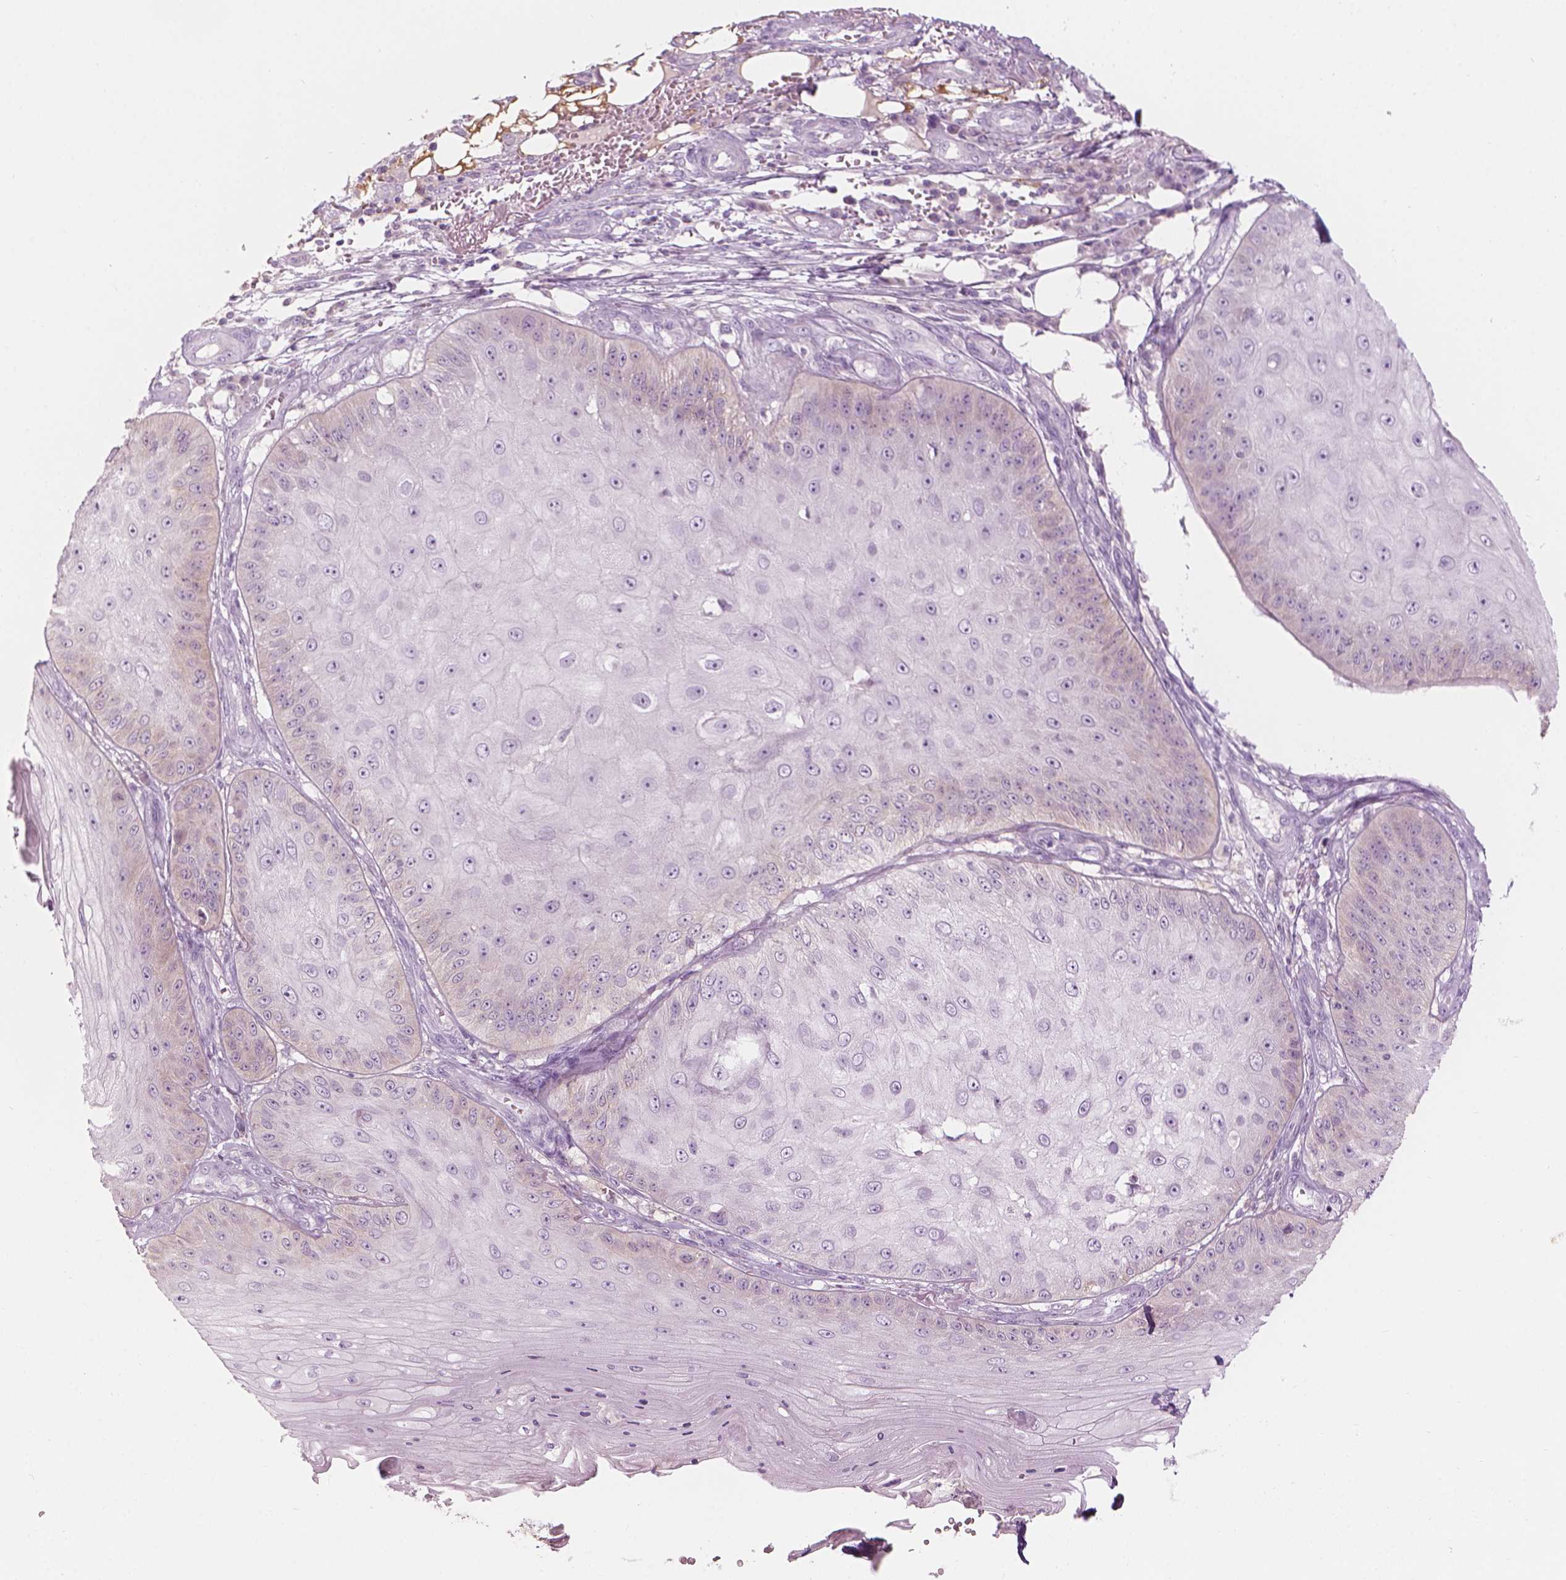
{"staining": {"intensity": "weak", "quantity": "<25%", "location": "cytoplasmic/membranous"}, "tissue": "skin cancer", "cell_type": "Tumor cells", "image_type": "cancer", "snomed": [{"axis": "morphology", "description": "Squamous cell carcinoma, NOS"}, {"axis": "topography", "description": "Skin"}], "caption": "A histopathology image of human skin cancer is negative for staining in tumor cells.", "gene": "SHMT1", "patient": {"sex": "male", "age": 70}}